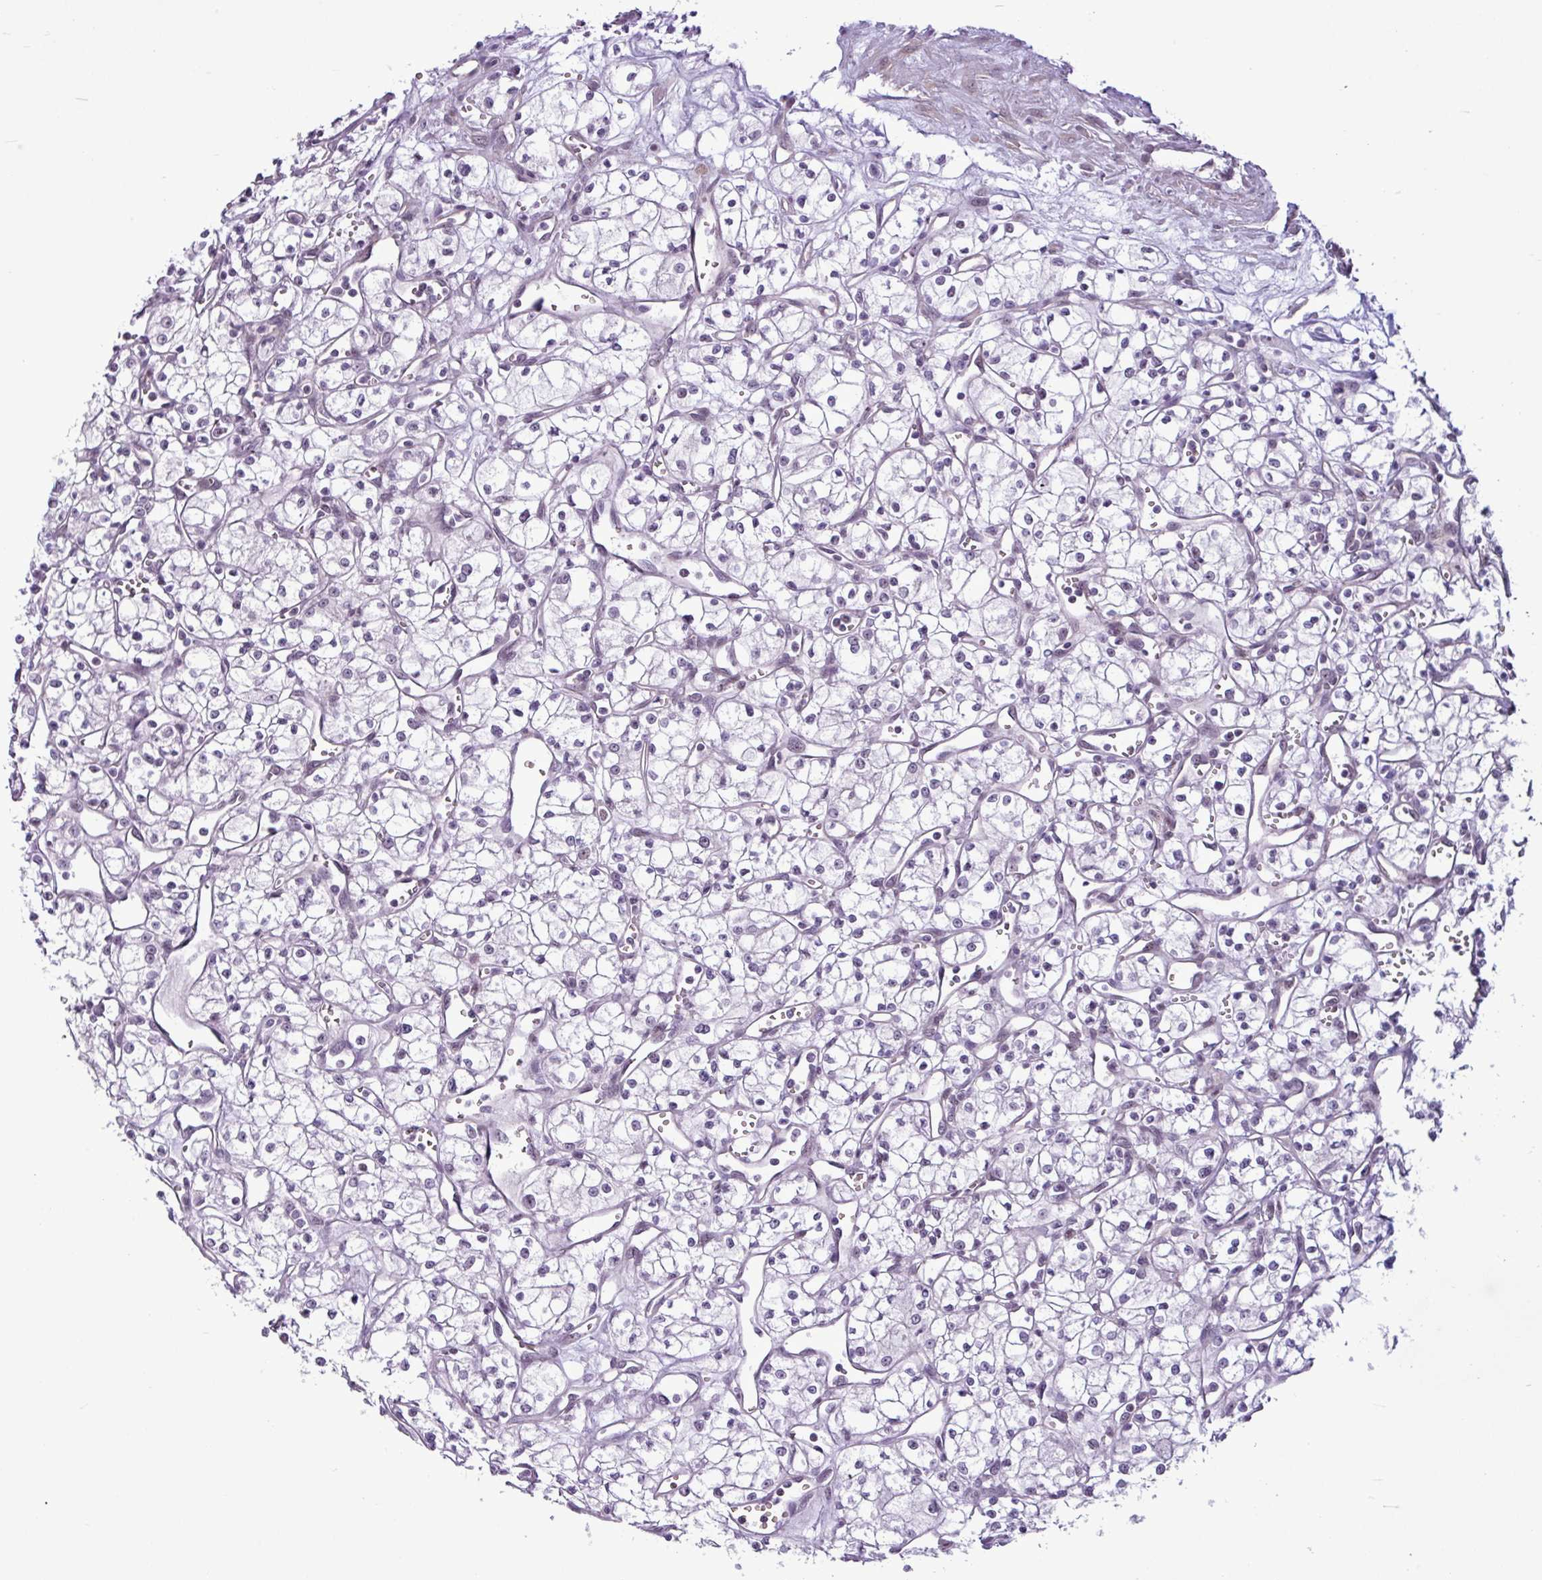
{"staining": {"intensity": "negative", "quantity": "none", "location": "none"}, "tissue": "renal cancer", "cell_type": "Tumor cells", "image_type": "cancer", "snomed": [{"axis": "morphology", "description": "Adenocarcinoma, NOS"}, {"axis": "topography", "description": "Kidney"}], "caption": "High power microscopy image of an immunohistochemistry (IHC) micrograph of adenocarcinoma (renal), revealing no significant staining in tumor cells.", "gene": "UTP18", "patient": {"sex": "male", "age": 59}}